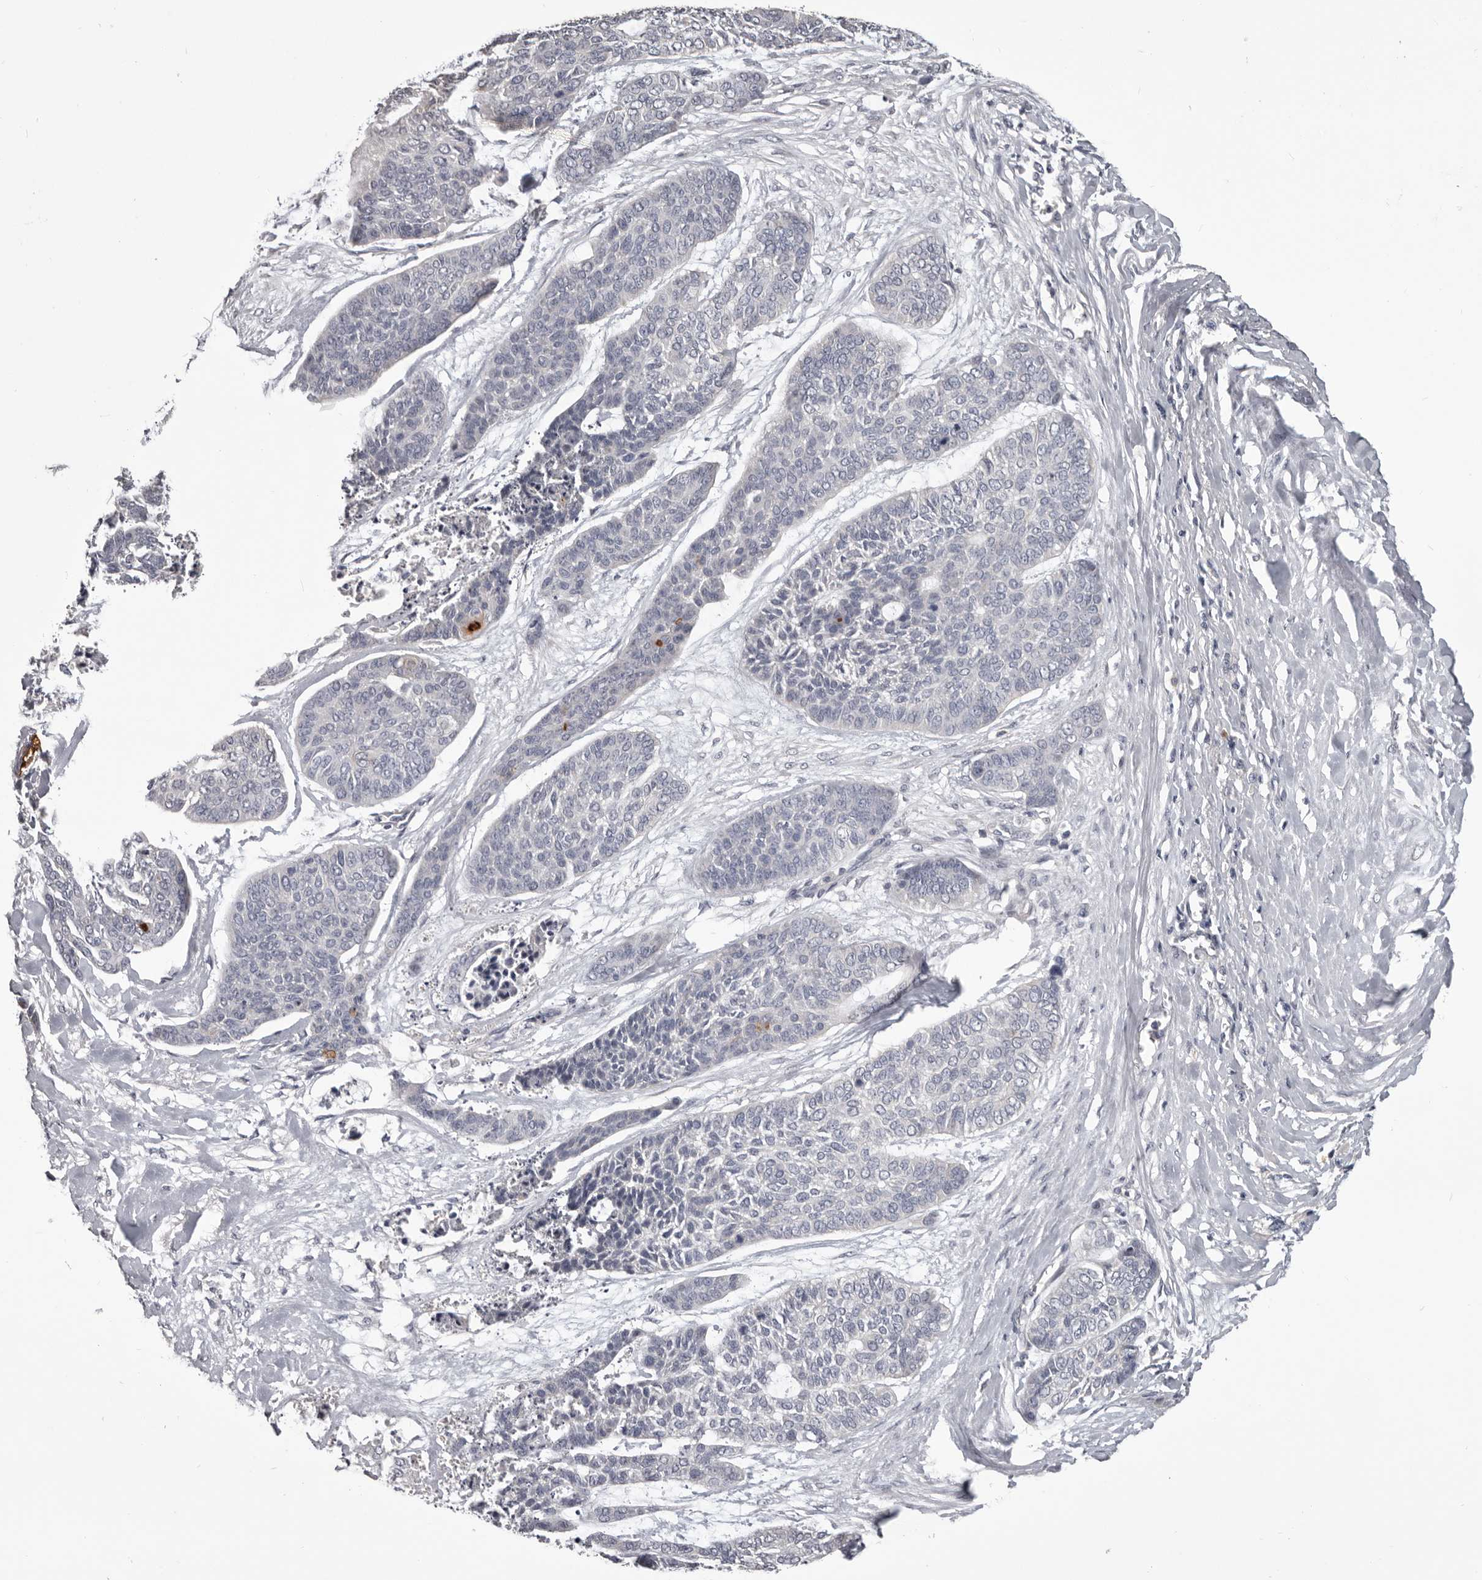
{"staining": {"intensity": "moderate", "quantity": "<25%", "location": "cytoplasmic/membranous"}, "tissue": "skin cancer", "cell_type": "Tumor cells", "image_type": "cancer", "snomed": [{"axis": "morphology", "description": "Basal cell carcinoma"}, {"axis": "topography", "description": "Skin"}], "caption": "Skin cancer (basal cell carcinoma) stained for a protein (brown) exhibits moderate cytoplasmic/membranous positive staining in approximately <25% of tumor cells.", "gene": "LPAR6", "patient": {"sex": "female", "age": 64}}